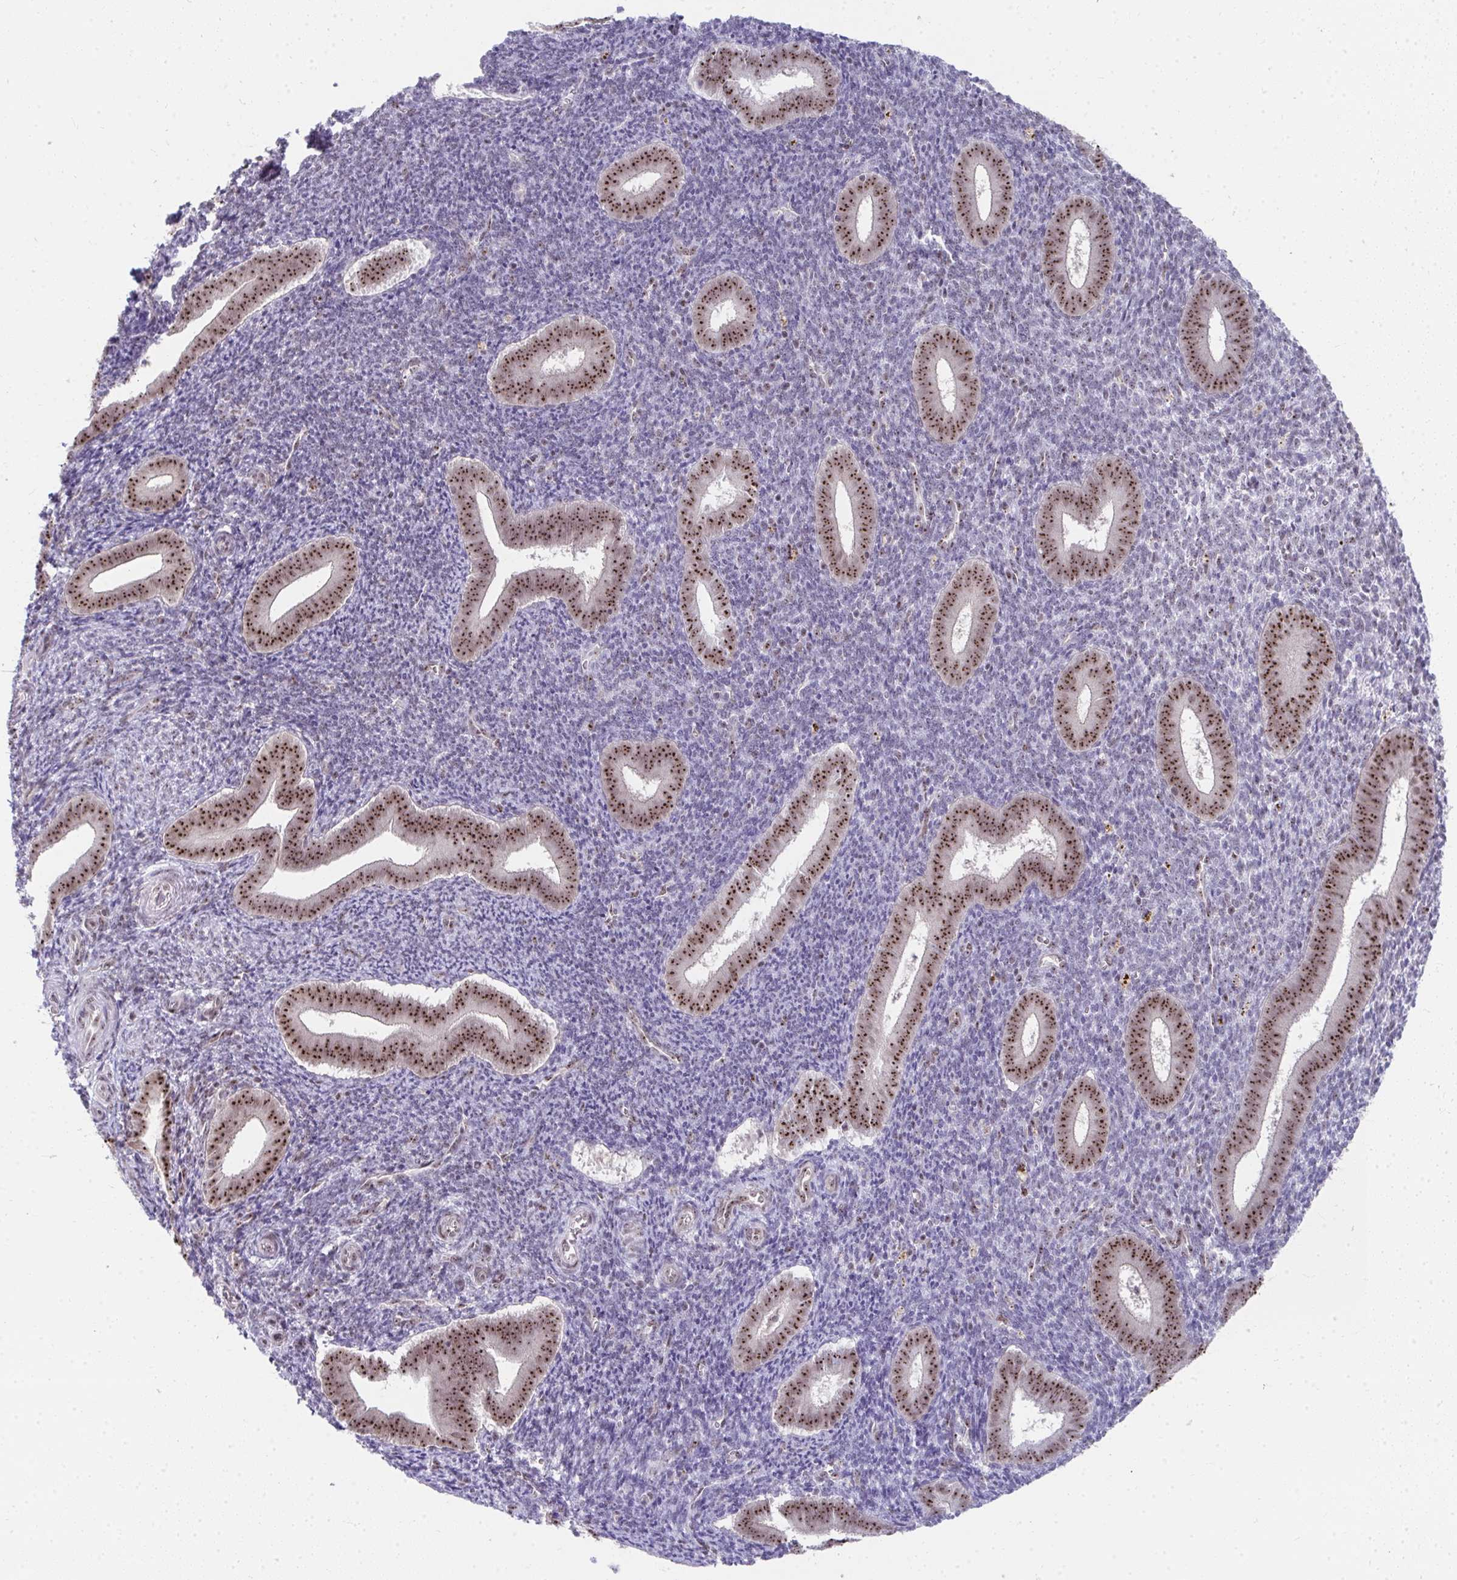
{"staining": {"intensity": "negative", "quantity": "none", "location": "none"}, "tissue": "endometrium", "cell_type": "Cells in endometrial stroma", "image_type": "normal", "snomed": [{"axis": "morphology", "description": "Normal tissue, NOS"}, {"axis": "topography", "description": "Endometrium"}], "caption": "Protein analysis of benign endometrium displays no significant positivity in cells in endometrial stroma. (Brightfield microscopy of DAB (3,3'-diaminobenzidine) immunohistochemistry at high magnification).", "gene": "HIRA", "patient": {"sex": "female", "age": 25}}